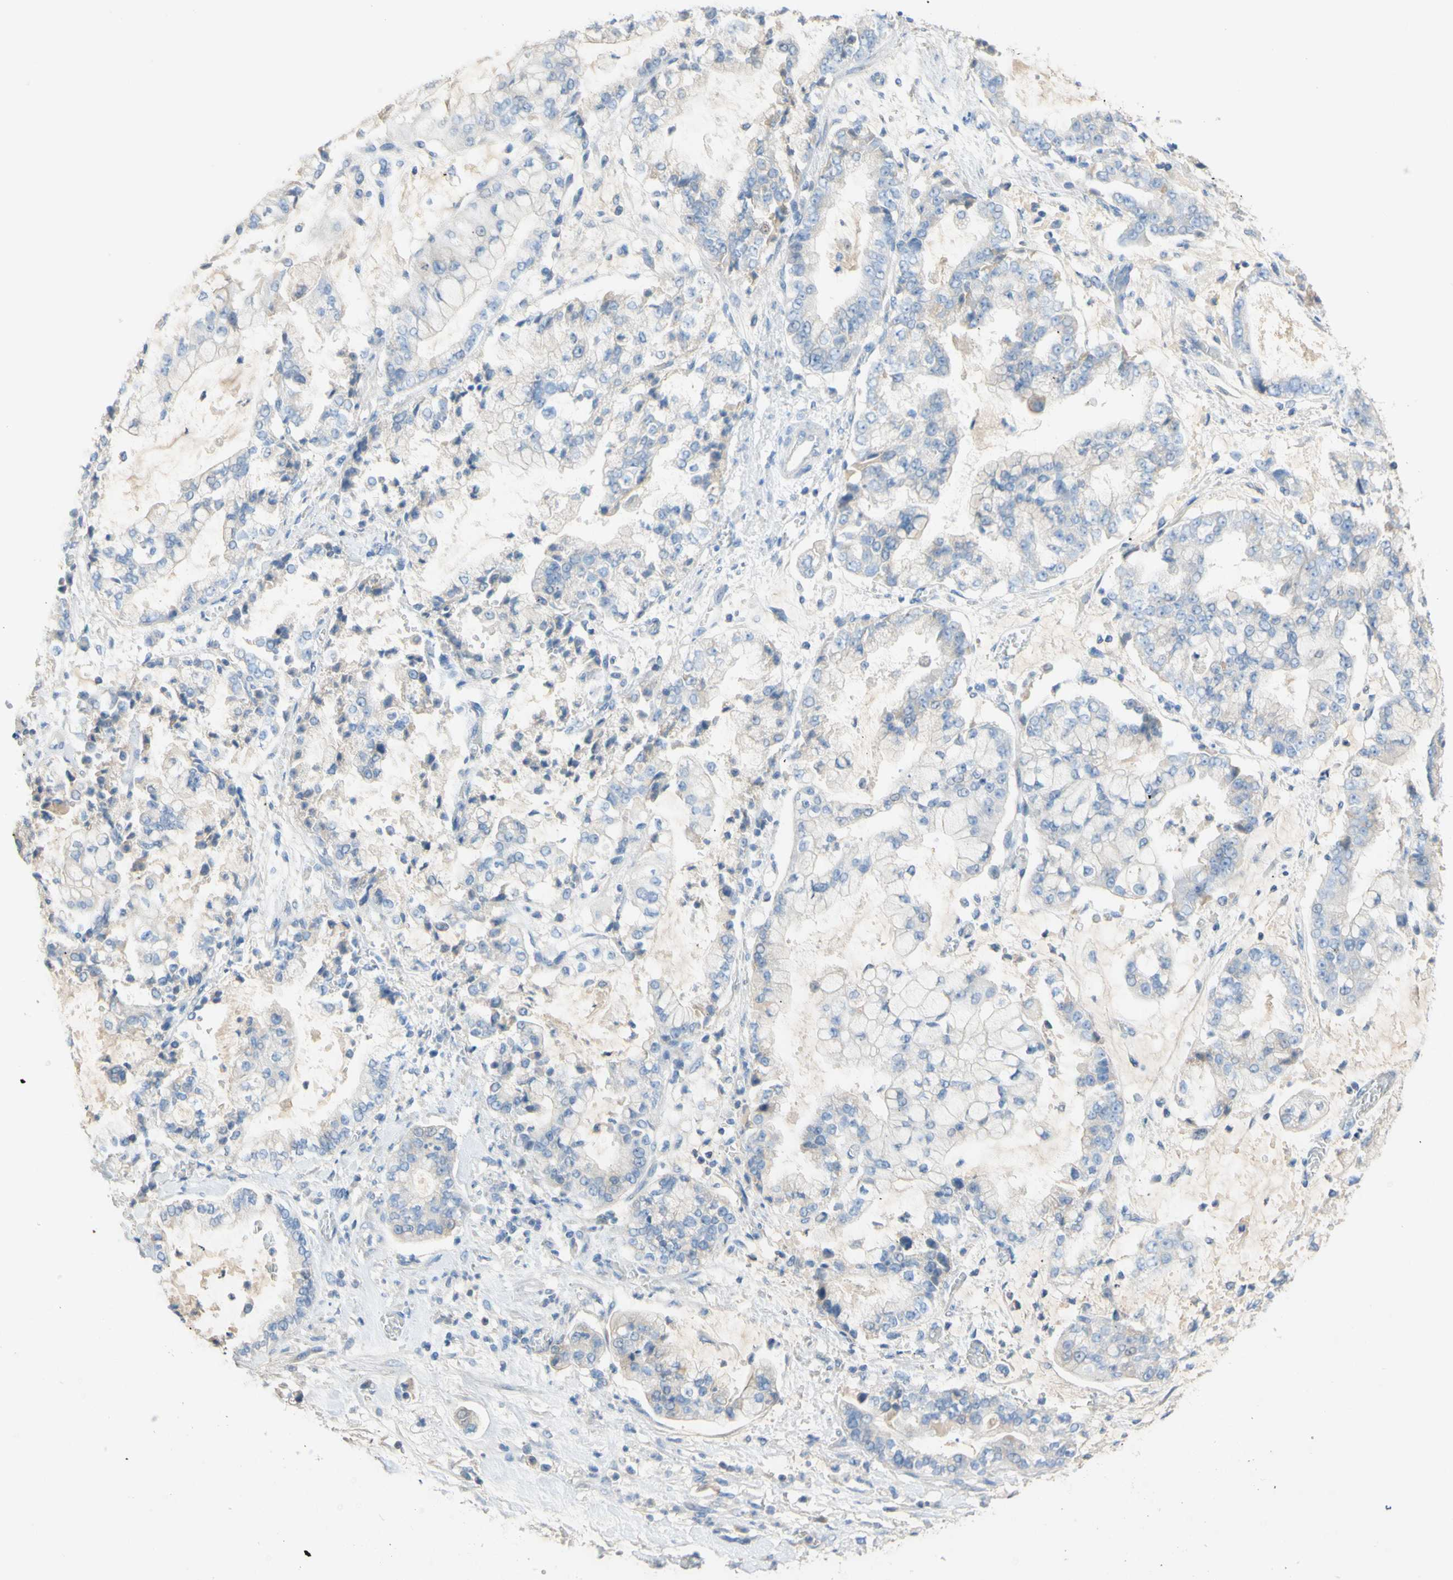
{"staining": {"intensity": "weak", "quantity": "25%-75%", "location": "cytoplasmic/membranous"}, "tissue": "stomach cancer", "cell_type": "Tumor cells", "image_type": "cancer", "snomed": [{"axis": "morphology", "description": "Adenocarcinoma, NOS"}, {"axis": "topography", "description": "Stomach"}], "caption": "A brown stain shows weak cytoplasmic/membranous positivity of a protein in stomach cancer (adenocarcinoma) tumor cells. (brown staining indicates protein expression, while blue staining denotes nuclei).", "gene": "PACSIN1", "patient": {"sex": "male", "age": 76}}